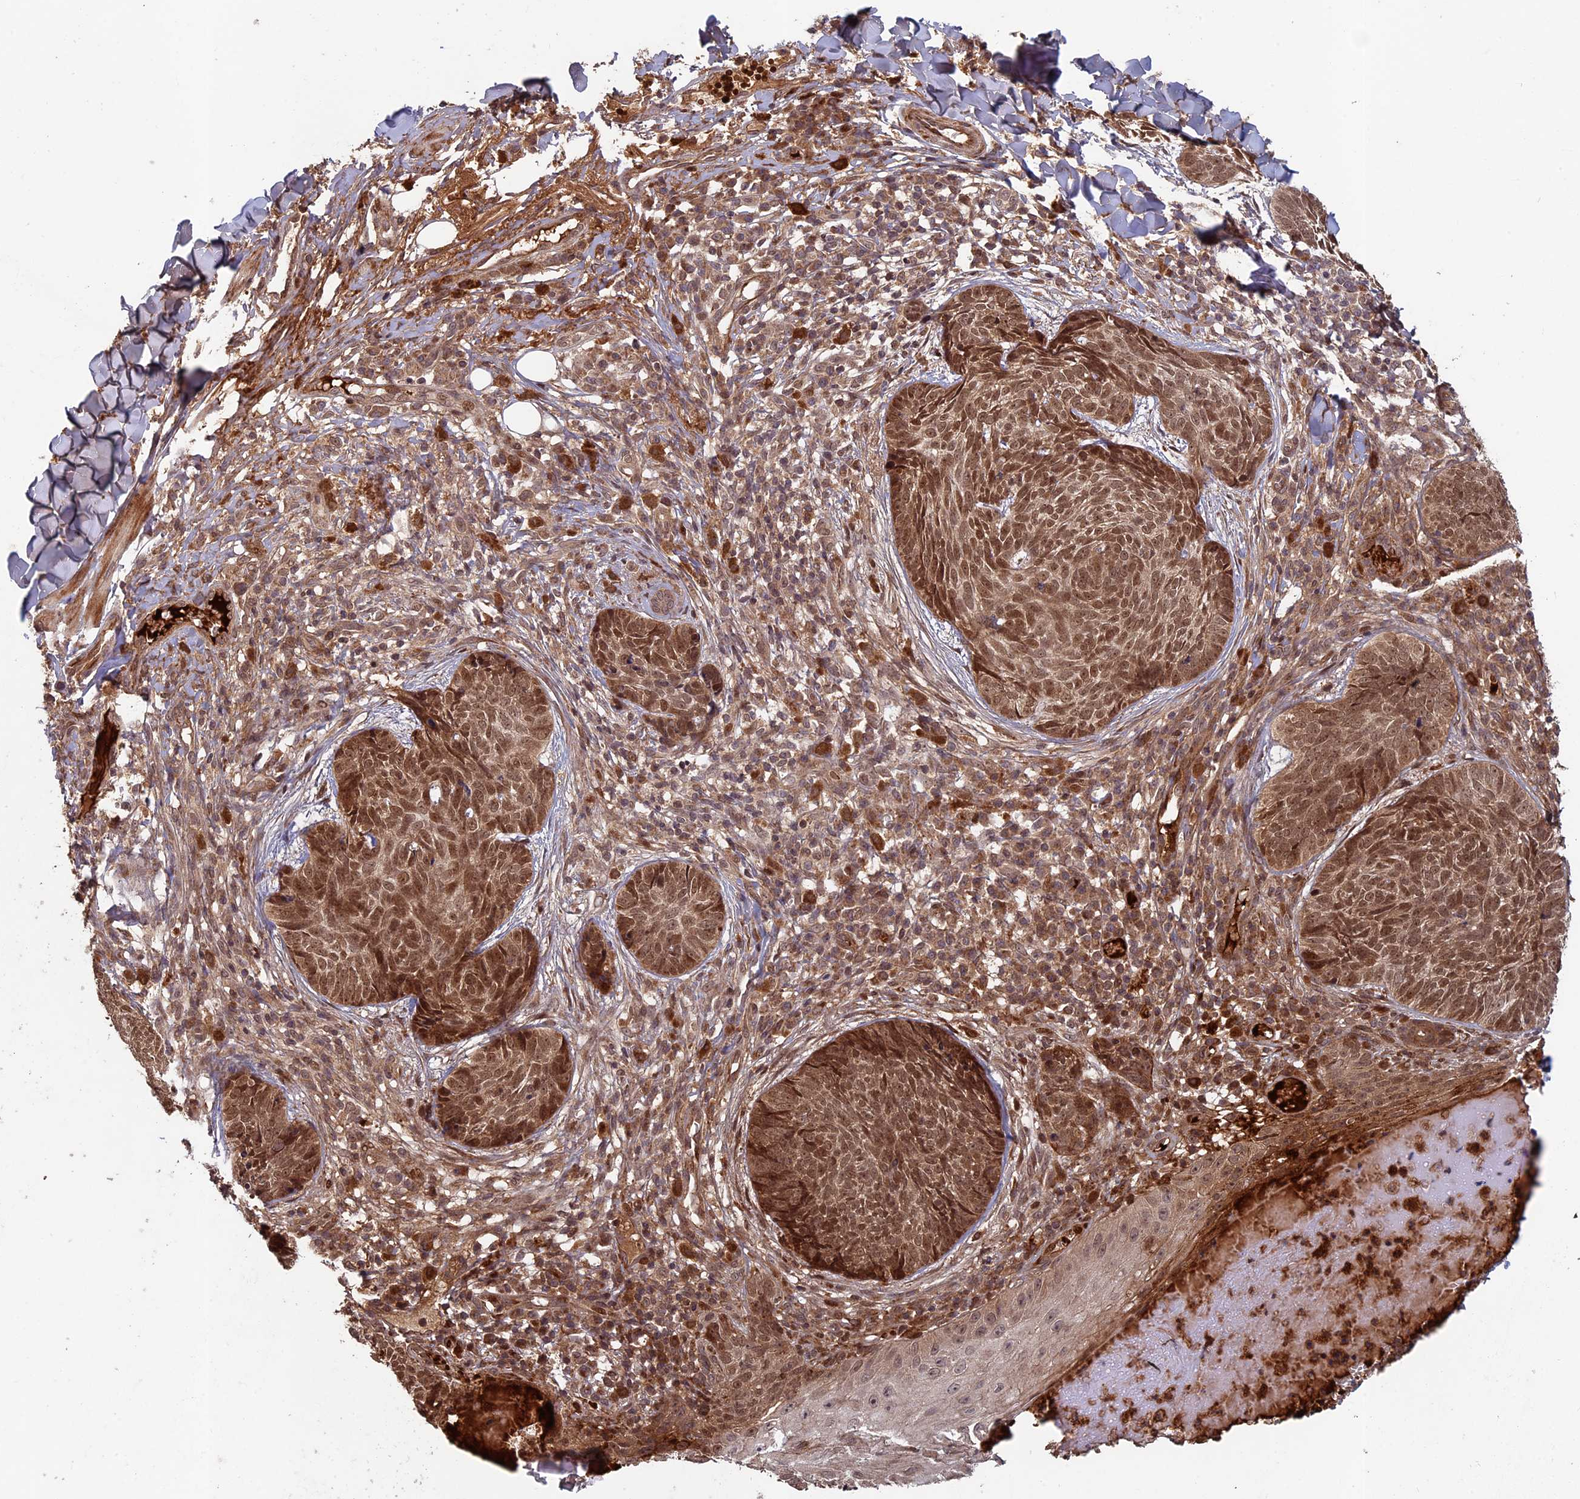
{"staining": {"intensity": "moderate", "quantity": ">75%", "location": "cytoplasmic/membranous,nuclear"}, "tissue": "skin cancer", "cell_type": "Tumor cells", "image_type": "cancer", "snomed": [{"axis": "morphology", "description": "Basal cell carcinoma"}, {"axis": "topography", "description": "Skin"}], "caption": "Moderate cytoplasmic/membranous and nuclear positivity is seen in about >75% of tumor cells in skin basal cell carcinoma.", "gene": "RCCD1", "patient": {"sex": "female", "age": 61}}